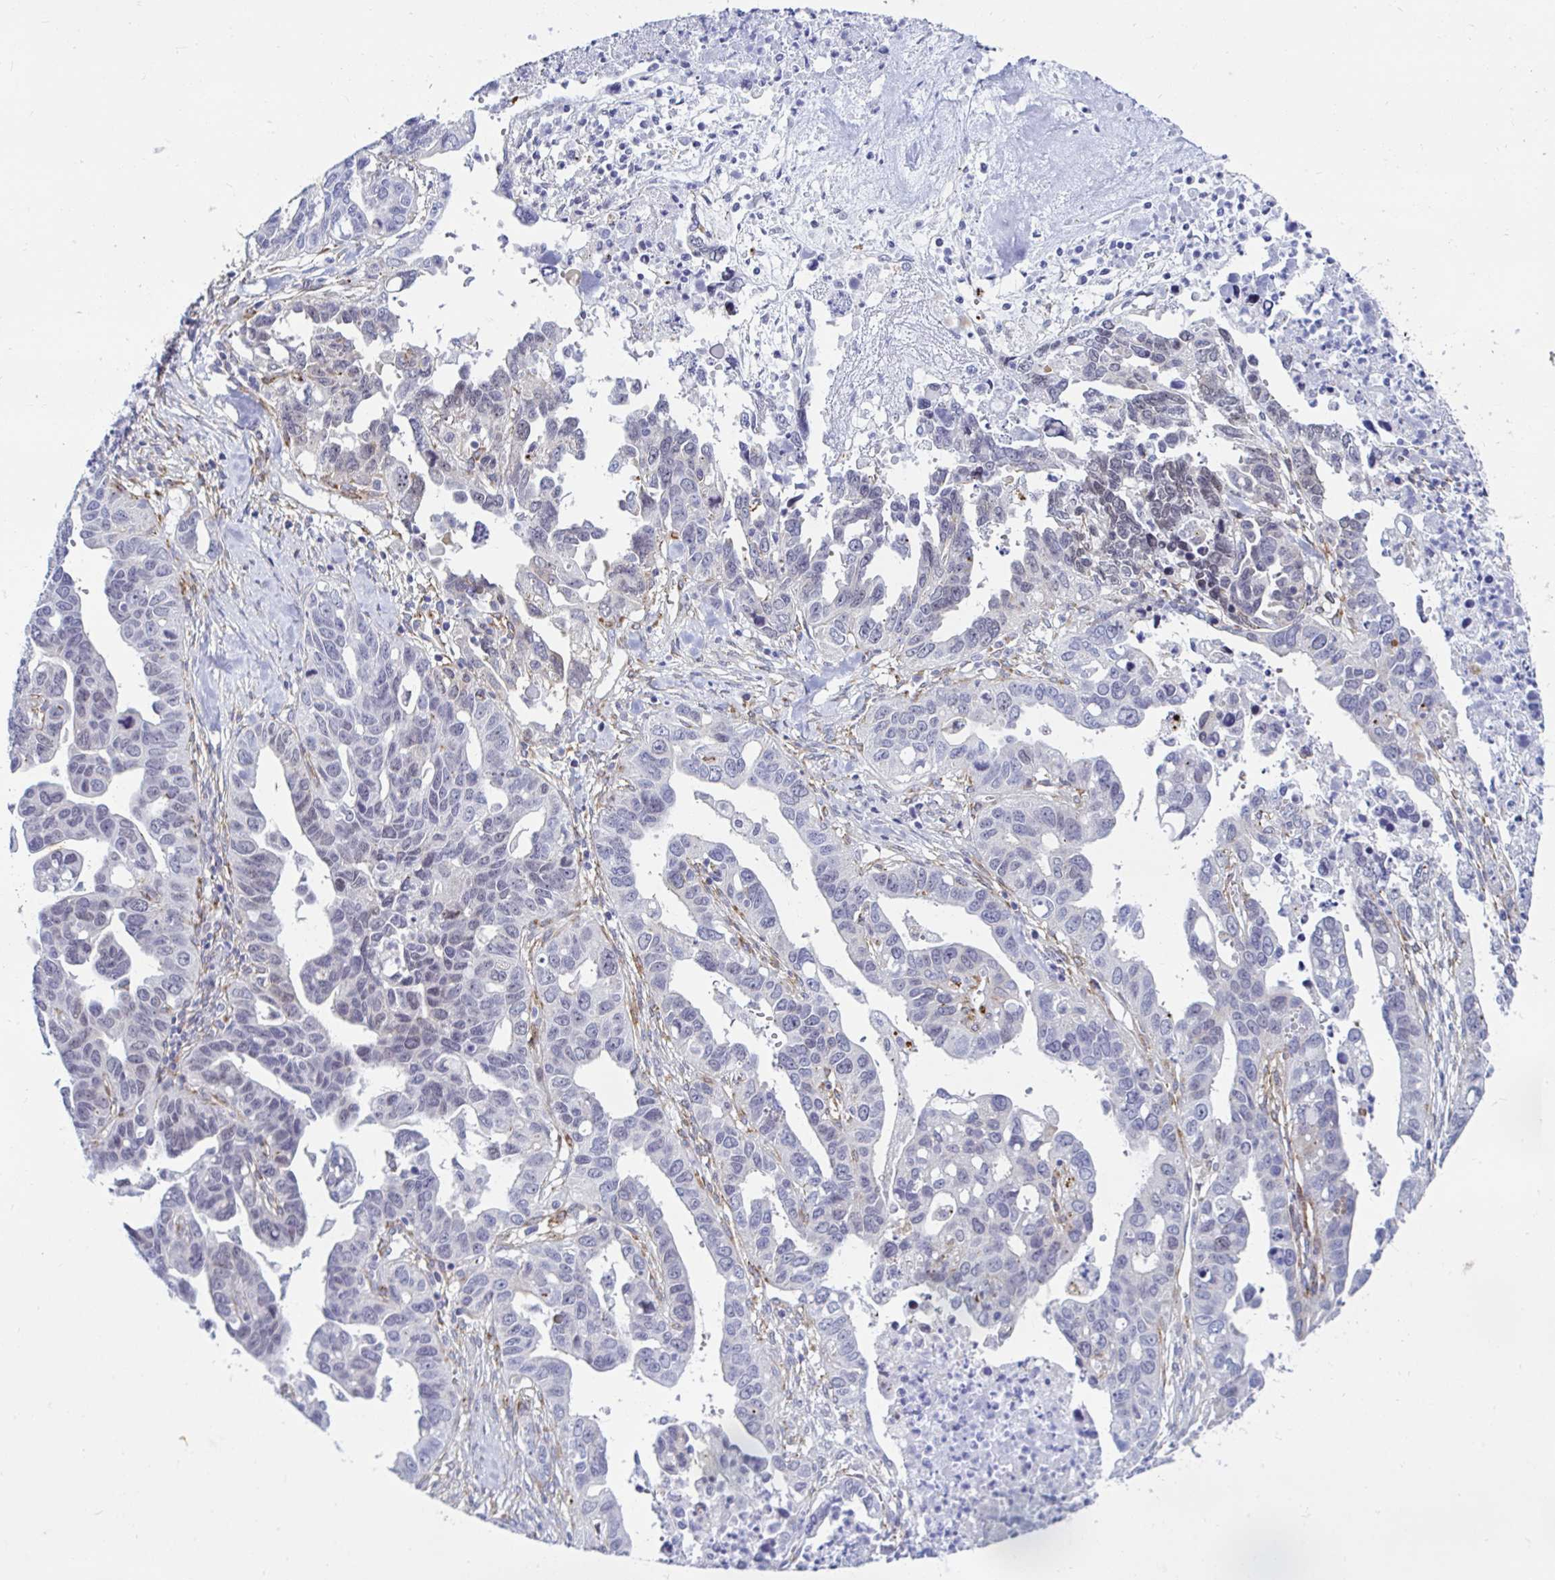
{"staining": {"intensity": "negative", "quantity": "none", "location": "none"}, "tissue": "ovarian cancer", "cell_type": "Tumor cells", "image_type": "cancer", "snomed": [{"axis": "morphology", "description": "Cystadenocarcinoma, serous, NOS"}, {"axis": "topography", "description": "Ovary"}], "caption": "Ovarian cancer (serous cystadenocarcinoma) was stained to show a protein in brown. There is no significant positivity in tumor cells. The staining was performed using DAB to visualize the protein expression in brown, while the nuclei were stained in blue with hematoxylin (Magnification: 20x).", "gene": "ANKRD62", "patient": {"sex": "female", "age": 69}}